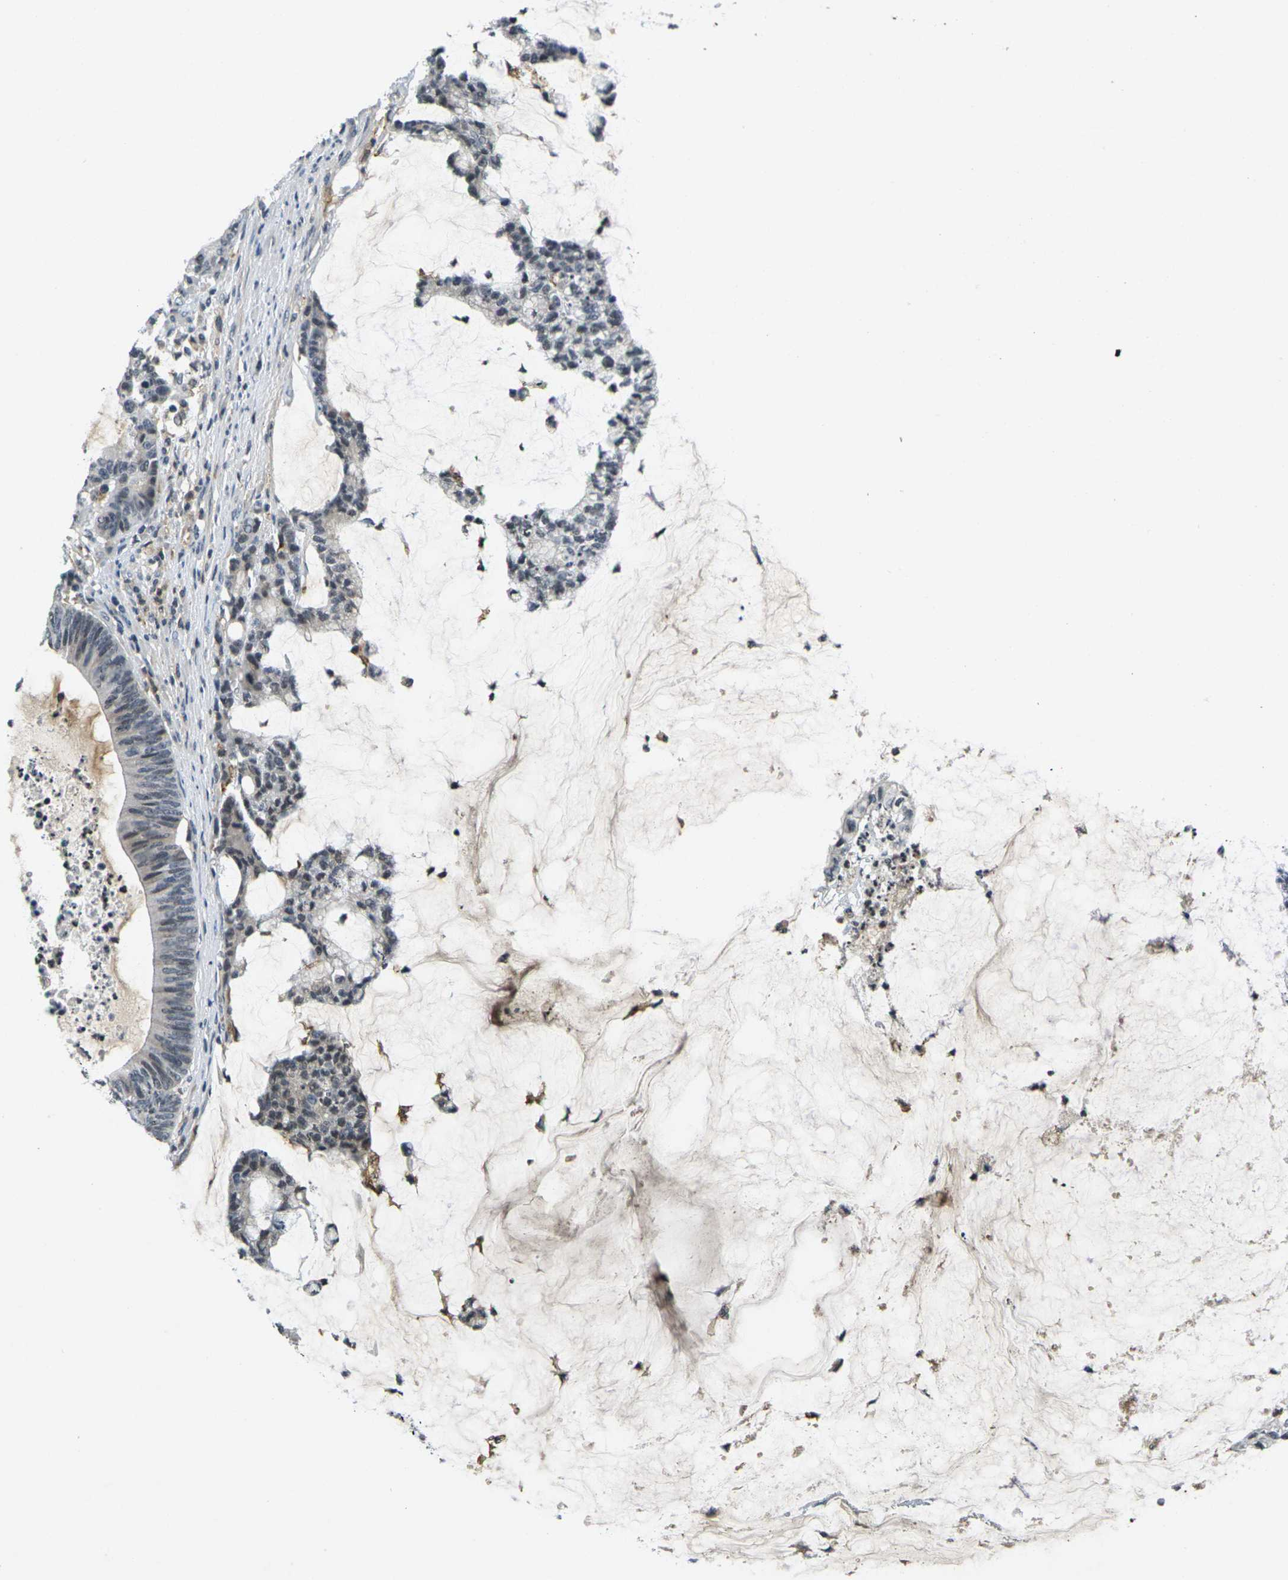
{"staining": {"intensity": "weak", "quantity": "25%-75%", "location": "cytoplasmic/membranous"}, "tissue": "colorectal cancer", "cell_type": "Tumor cells", "image_type": "cancer", "snomed": [{"axis": "morphology", "description": "Adenocarcinoma, NOS"}, {"axis": "topography", "description": "Colon"}], "caption": "Immunohistochemistry (IHC) micrograph of neoplastic tissue: colorectal cancer stained using immunohistochemistry demonstrates low levels of weak protein expression localized specifically in the cytoplasmic/membranous of tumor cells, appearing as a cytoplasmic/membranous brown color.", "gene": "C1QC", "patient": {"sex": "female", "age": 84}}